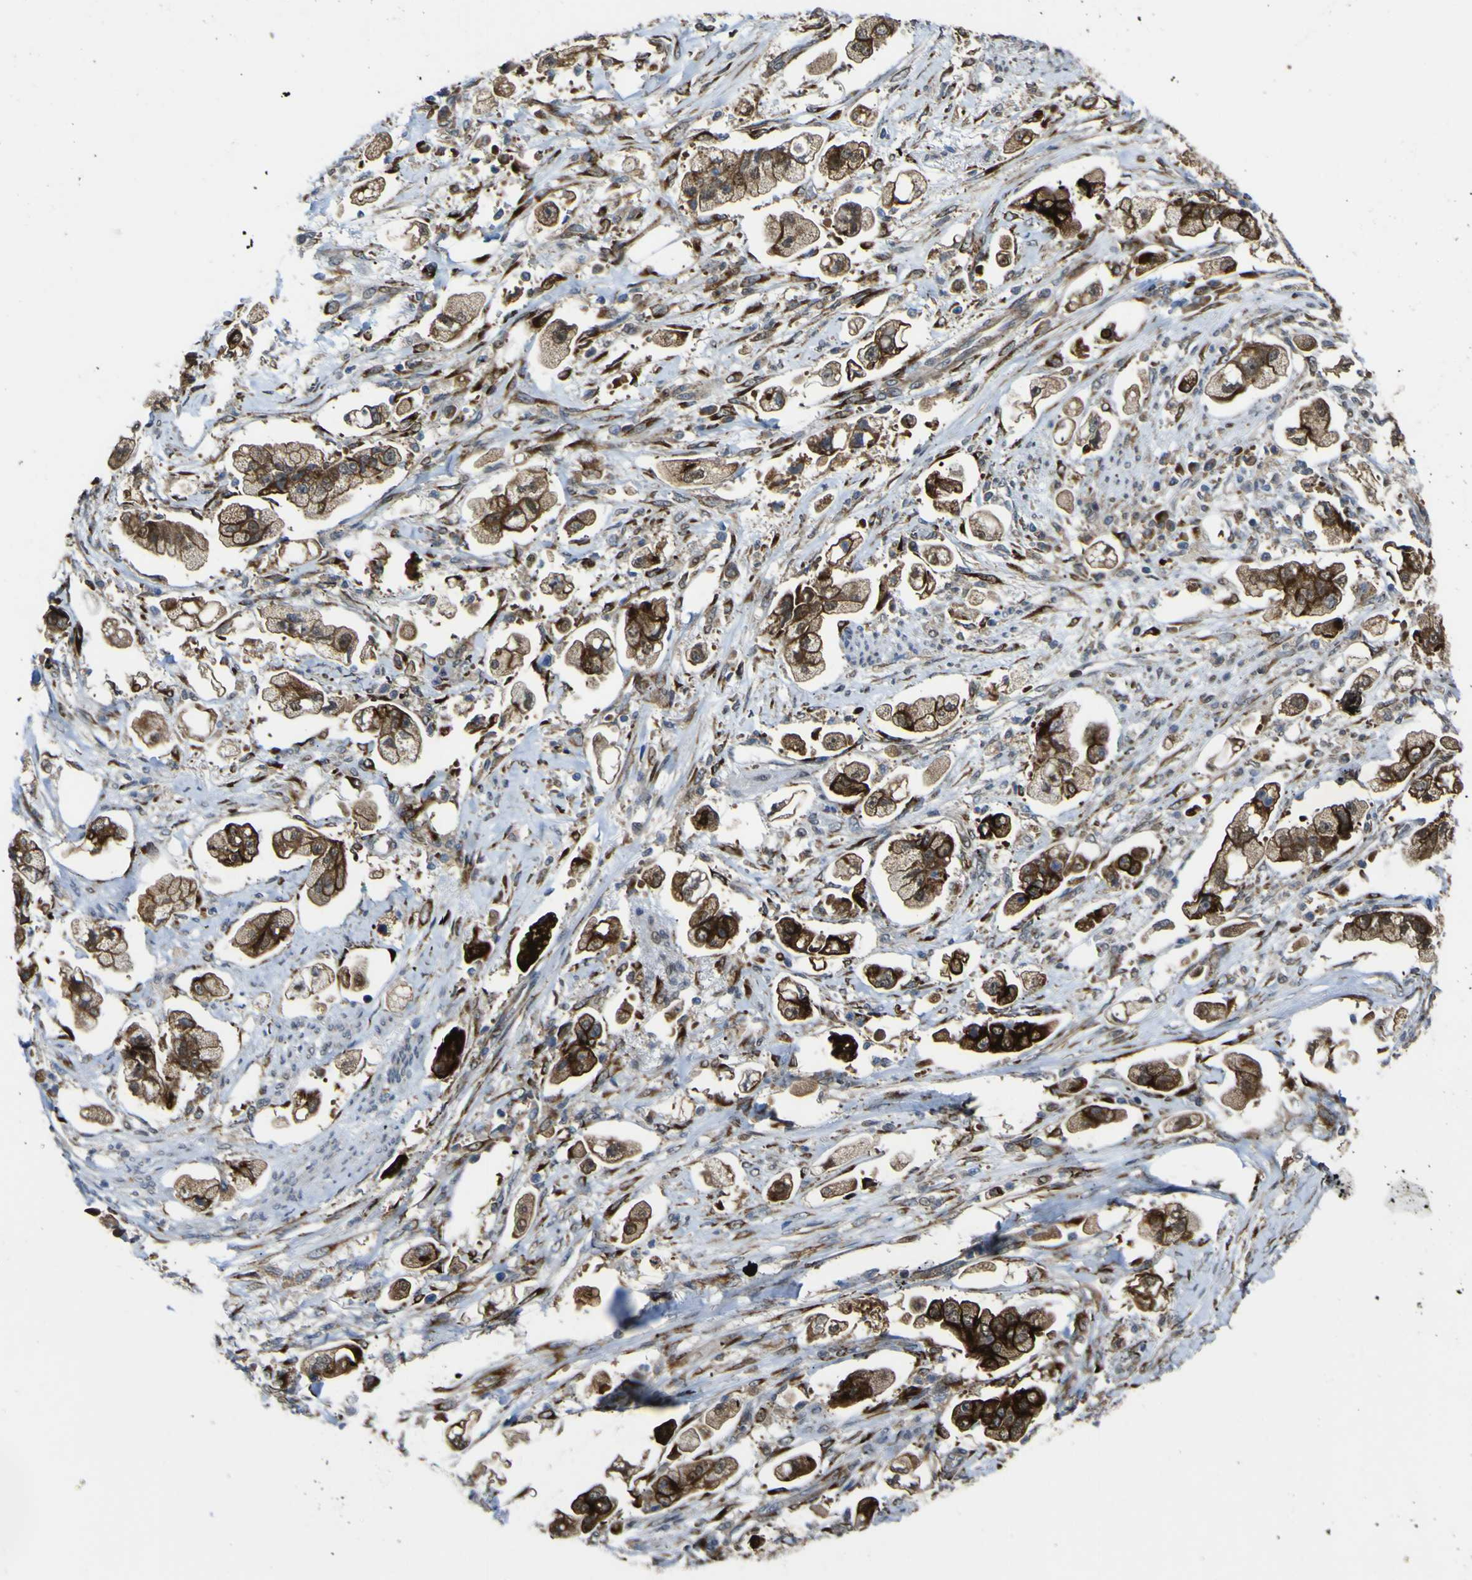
{"staining": {"intensity": "strong", "quantity": ">75%", "location": "cytoplasmic/membranous"}, "tissue": "stomach cancer", "cell_type": "Tumor cells", "image_type": "cancer", "snomed": [{"axis": "morphology", "description": "Adenocarcinoma, NOS"}, {"axis": "topography", "description": "Stomach"}], "caption": "Immunohistochemical staining of human adenocarcinoma (stomach) demonstrates high levels of strong cytoplasmic/membranous protein positivity in approximately >75% of tumor cells. The protein is shown in brown color, while the nuclei are stained blue.", "gene": "LBHD1", "patient": {"sex": "male", "age": 62}}